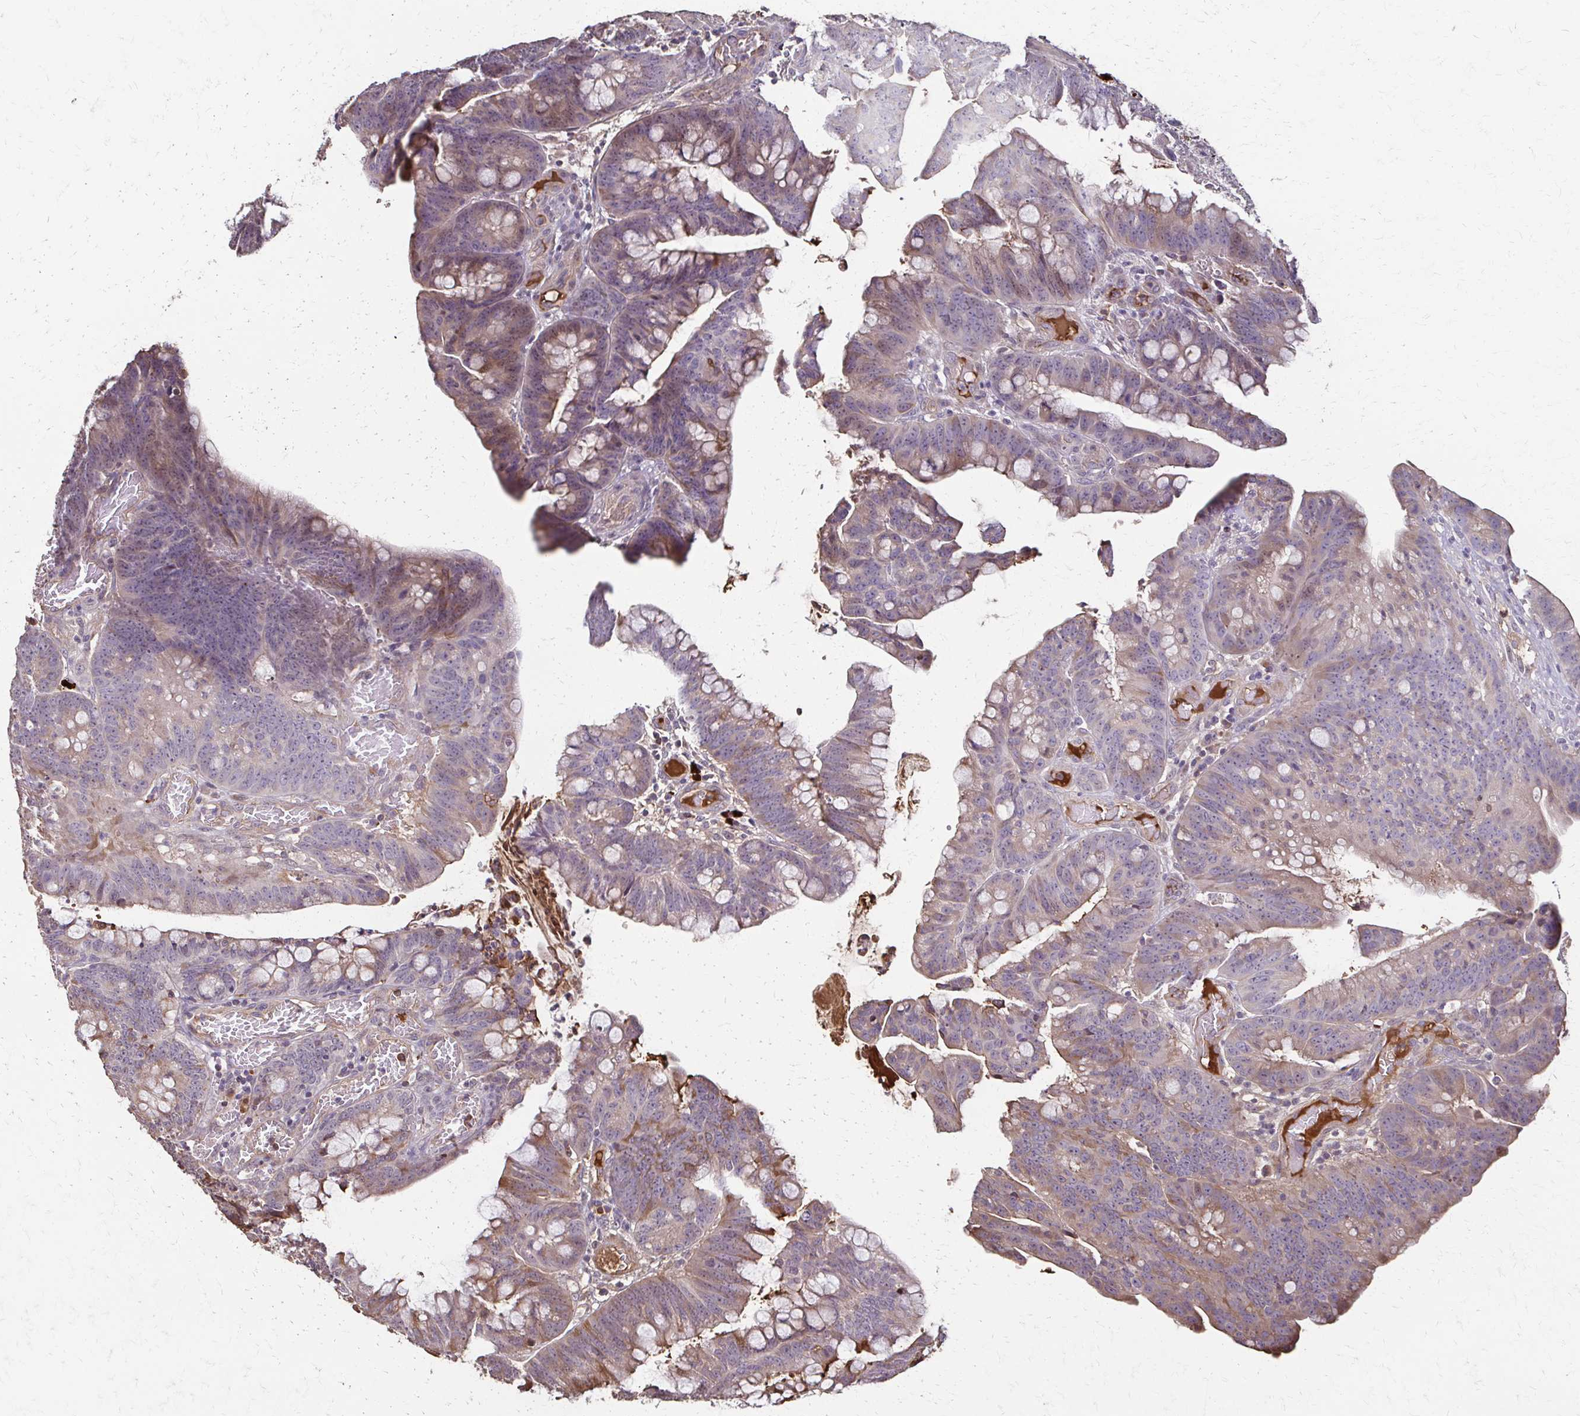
{"staining": {"intensity": "weak", "quantity": ">75%", "location": "cytoplasmic/membranous"}, "tissue": "colorectal cancer", "cell_type": "Tumor cells", "image_type": "cancer", "snomed": [{"axis": "morphology", "description": "Adenocarcinoma, NOS"}, {"axis": "topography", "description": "Colon"}], "caption": "This photomicrograph shows colorectal cancer (adenocarcinoma) stained with immunohistochemistry (IHC) to label a protein in brown. The cytoplasmic/membranous of tumor cells show weak positivity for the protein. Nuclei are counter-stained blue.", "gene": "IL18BP", "patient": {"sex": "male", "age": 62}}